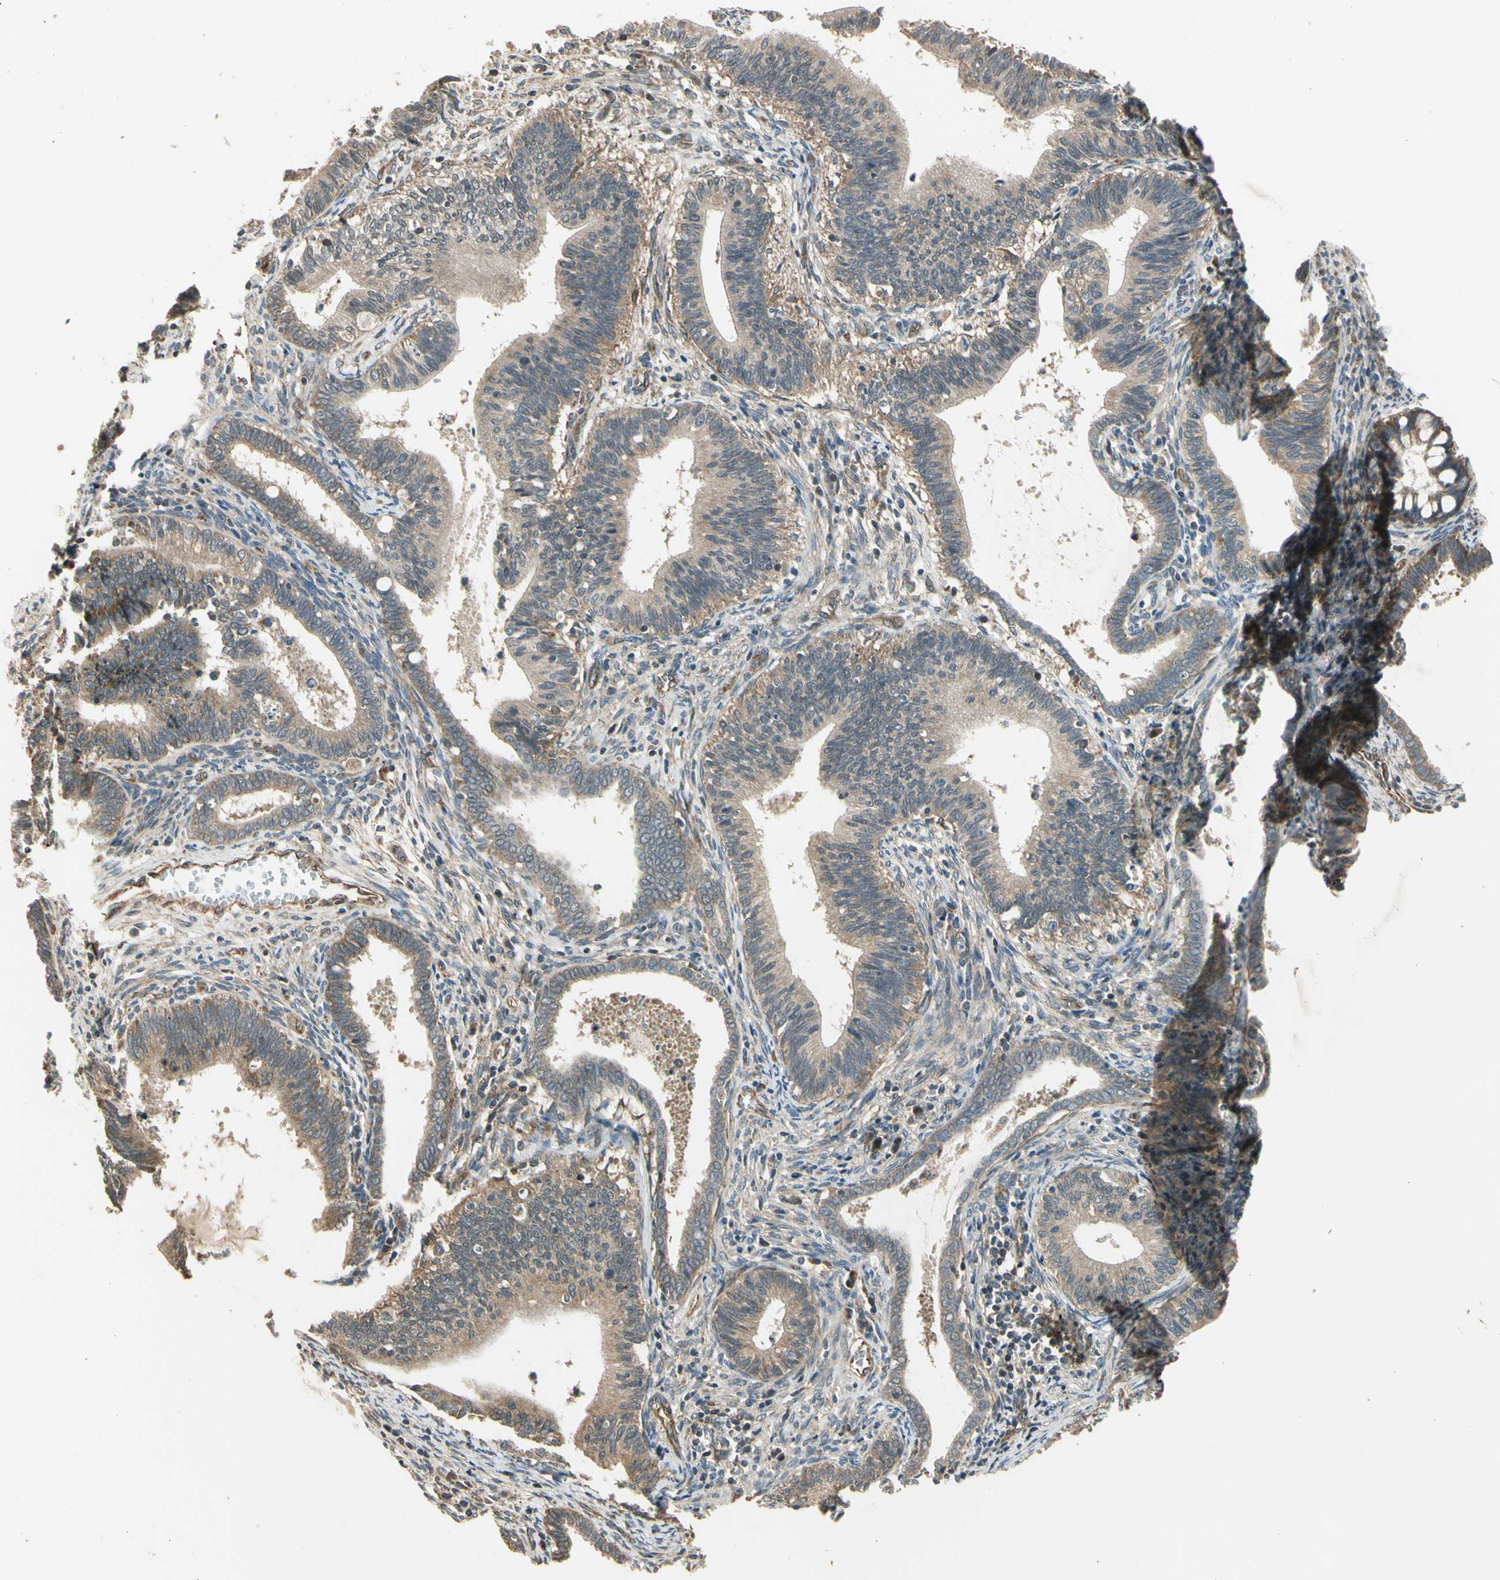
{"staining": {"intensity": "weak", "quantity": ">75%", "location": "cytoplasmic/membranous"}, "tissue": "cervical cancer", "cell_type": "Tumor cells", "image_type": "cancer", "snomed": [{"axis": "morphology", "description": "Adenocarcinoma, NOS"}, {"axis": "topography", "description": "Cervix"}], "caption": "Immunohistochemistry (IHC) micrograph of adenocarcinoma (cervical) stained for a protein (brown), which demonstrates low levels of weak cytoplasmic/membranous expression in approximately >75% of tumor cells.", "gene": "EFNB2", "patient": {"sex": "female", "age": 44}}